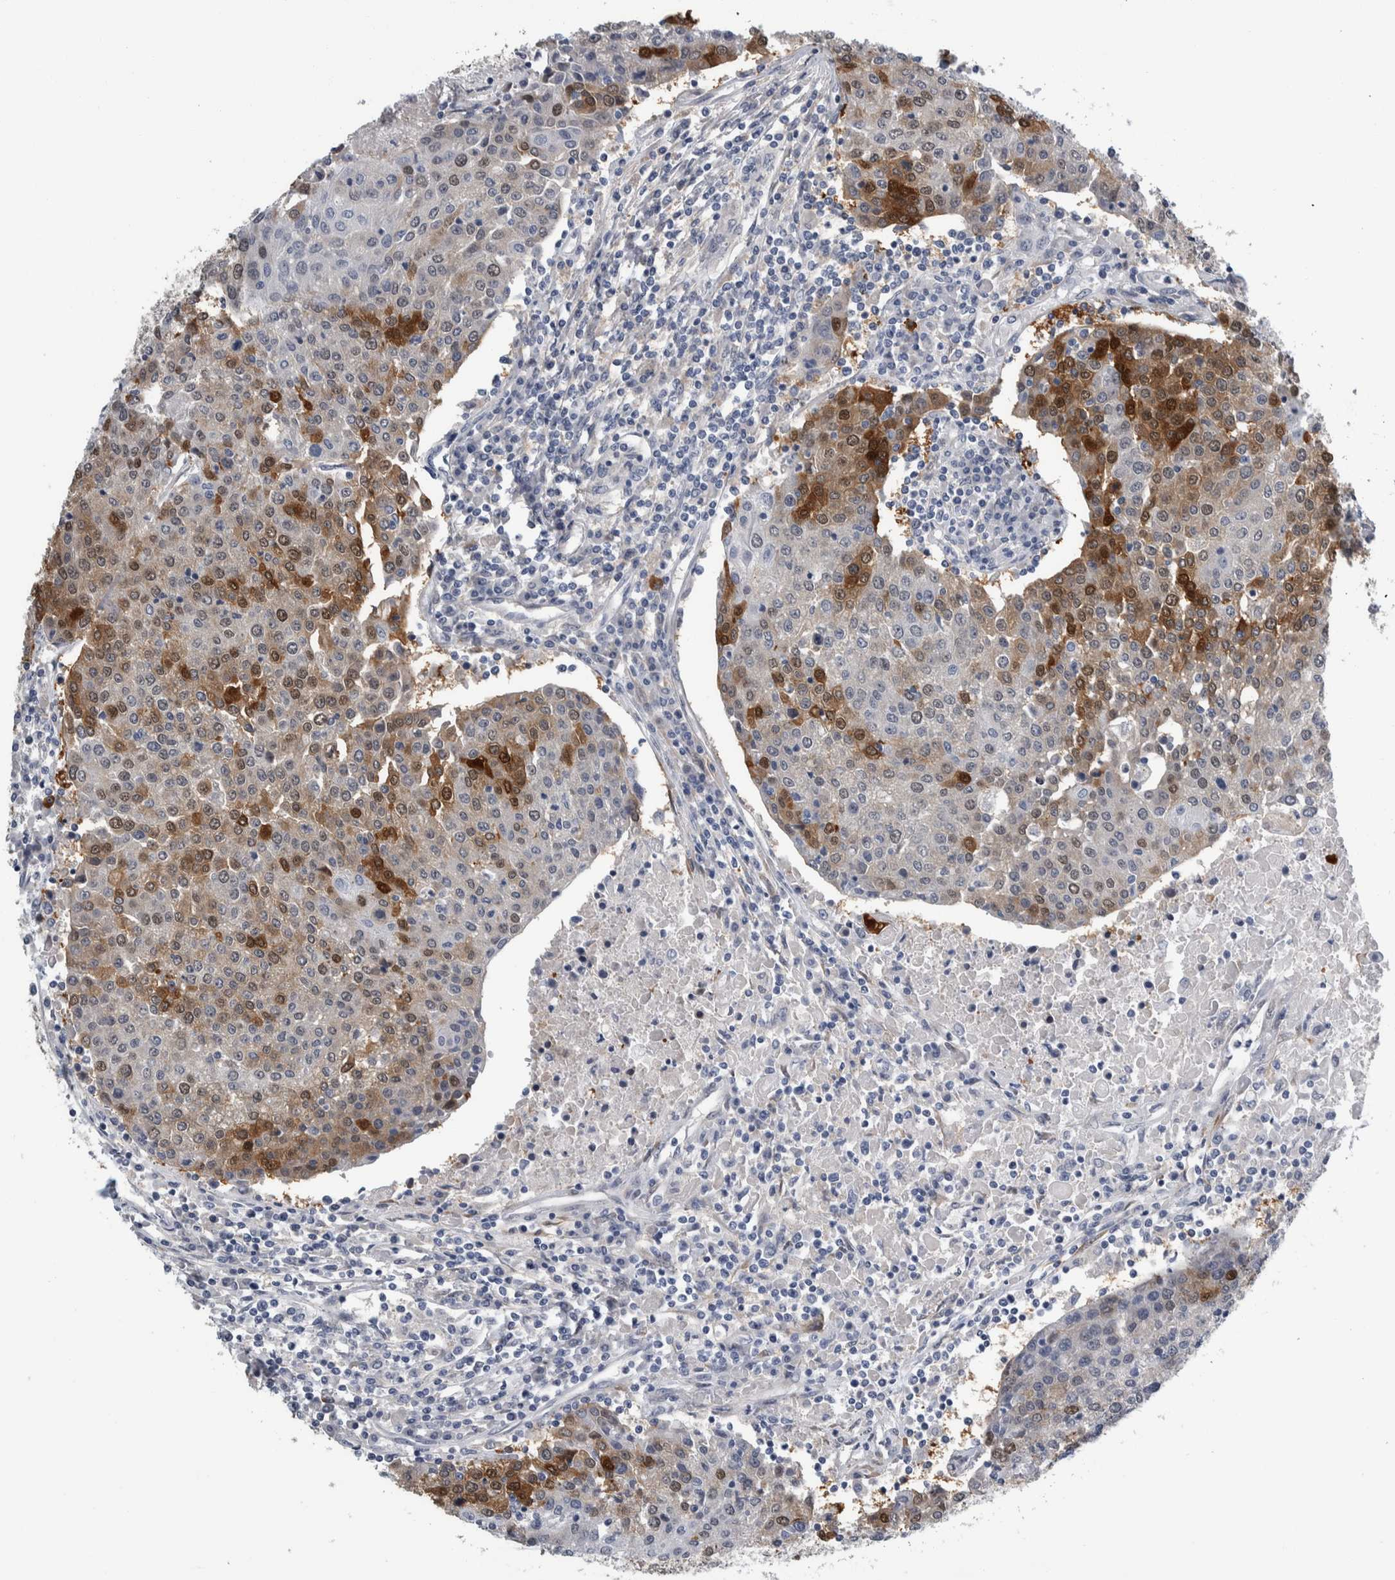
{"staining": {"intensity": "moderate", "quantity": "25%-75%", "location": "cytoplasmic/membranous"}, "tissue": "urothelial cancer", "cell_type": "Tumor cells", "image_type": "cancer", "snomed": [{"axis": "morphology", "description": "Urothelial carcinoma, High grade"}, {"axis": "topography", "description": "Urinary bladder"}], "caption": "Protein expression analysis of urothelial cancer demonstrates moderate cytoplasmic/membranous expression in about 25%-75% of tumor cells.", "gene": "COL14A1", "patient": {"sex": "female", "age": 85}}